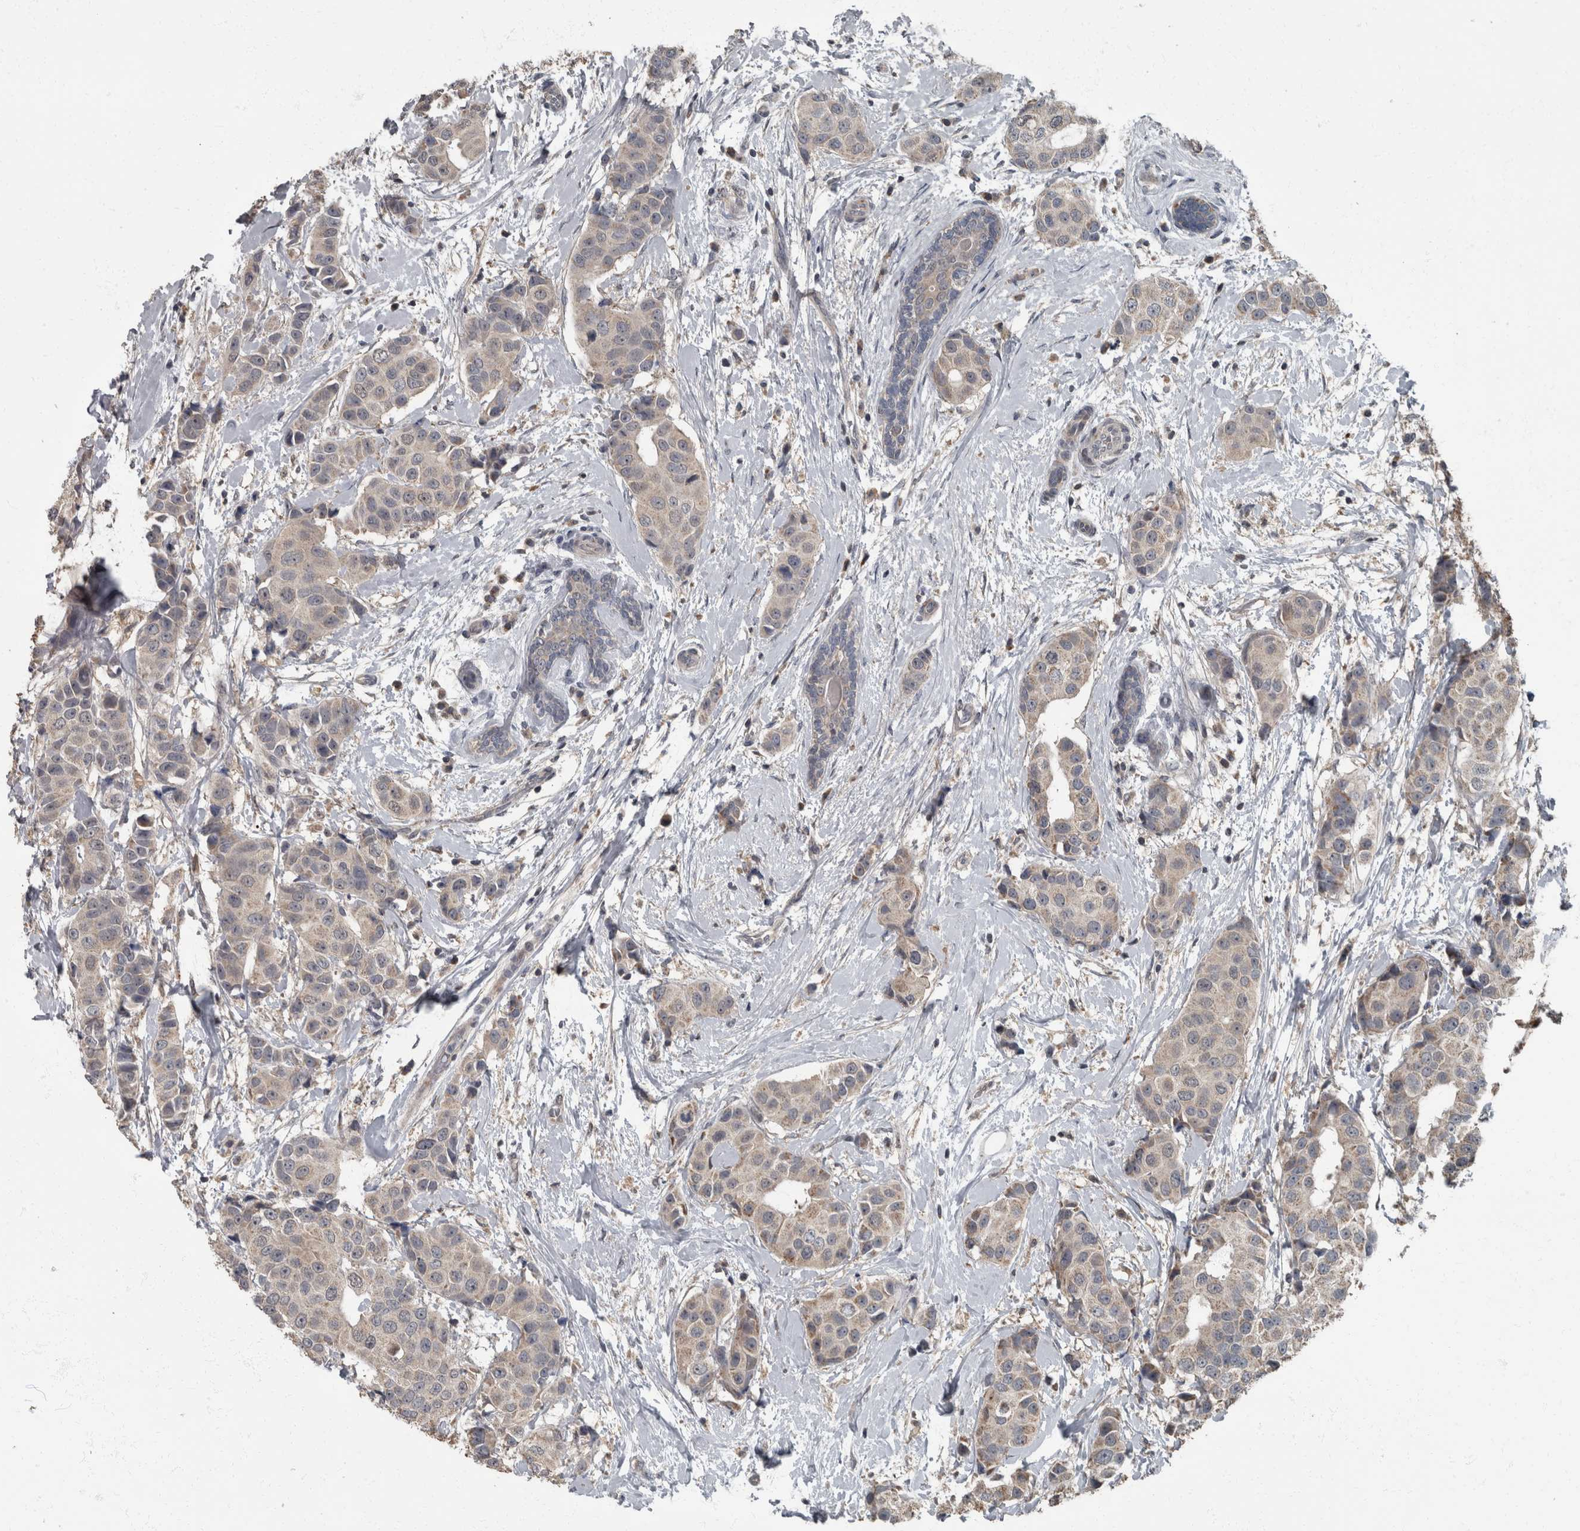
{"staining": {"intensity": "weak", "quantity": "25%-75%", "location": "cytoplasmic/membranous"}, "tissue": "breast cancer", "cell_type": "Tumor cells", "image_type": "cancer", "snomed": [{"axis": "morphology", "description": "Normal tissue, NOS"}, {"axis": "morphology", "description": "Duct carcinoma"}, {"axis": "topography", "description": "Breast"}], "caption": "Breast cancer (intraductal carcinoma) tissue shows weak cytoplasmic/membranous positivity in about 25%-75% of tumor cells, visualized by immunohistochemistry.", "gene": "RABGGTB", "patient": {"sex": "female", "age": 39}}